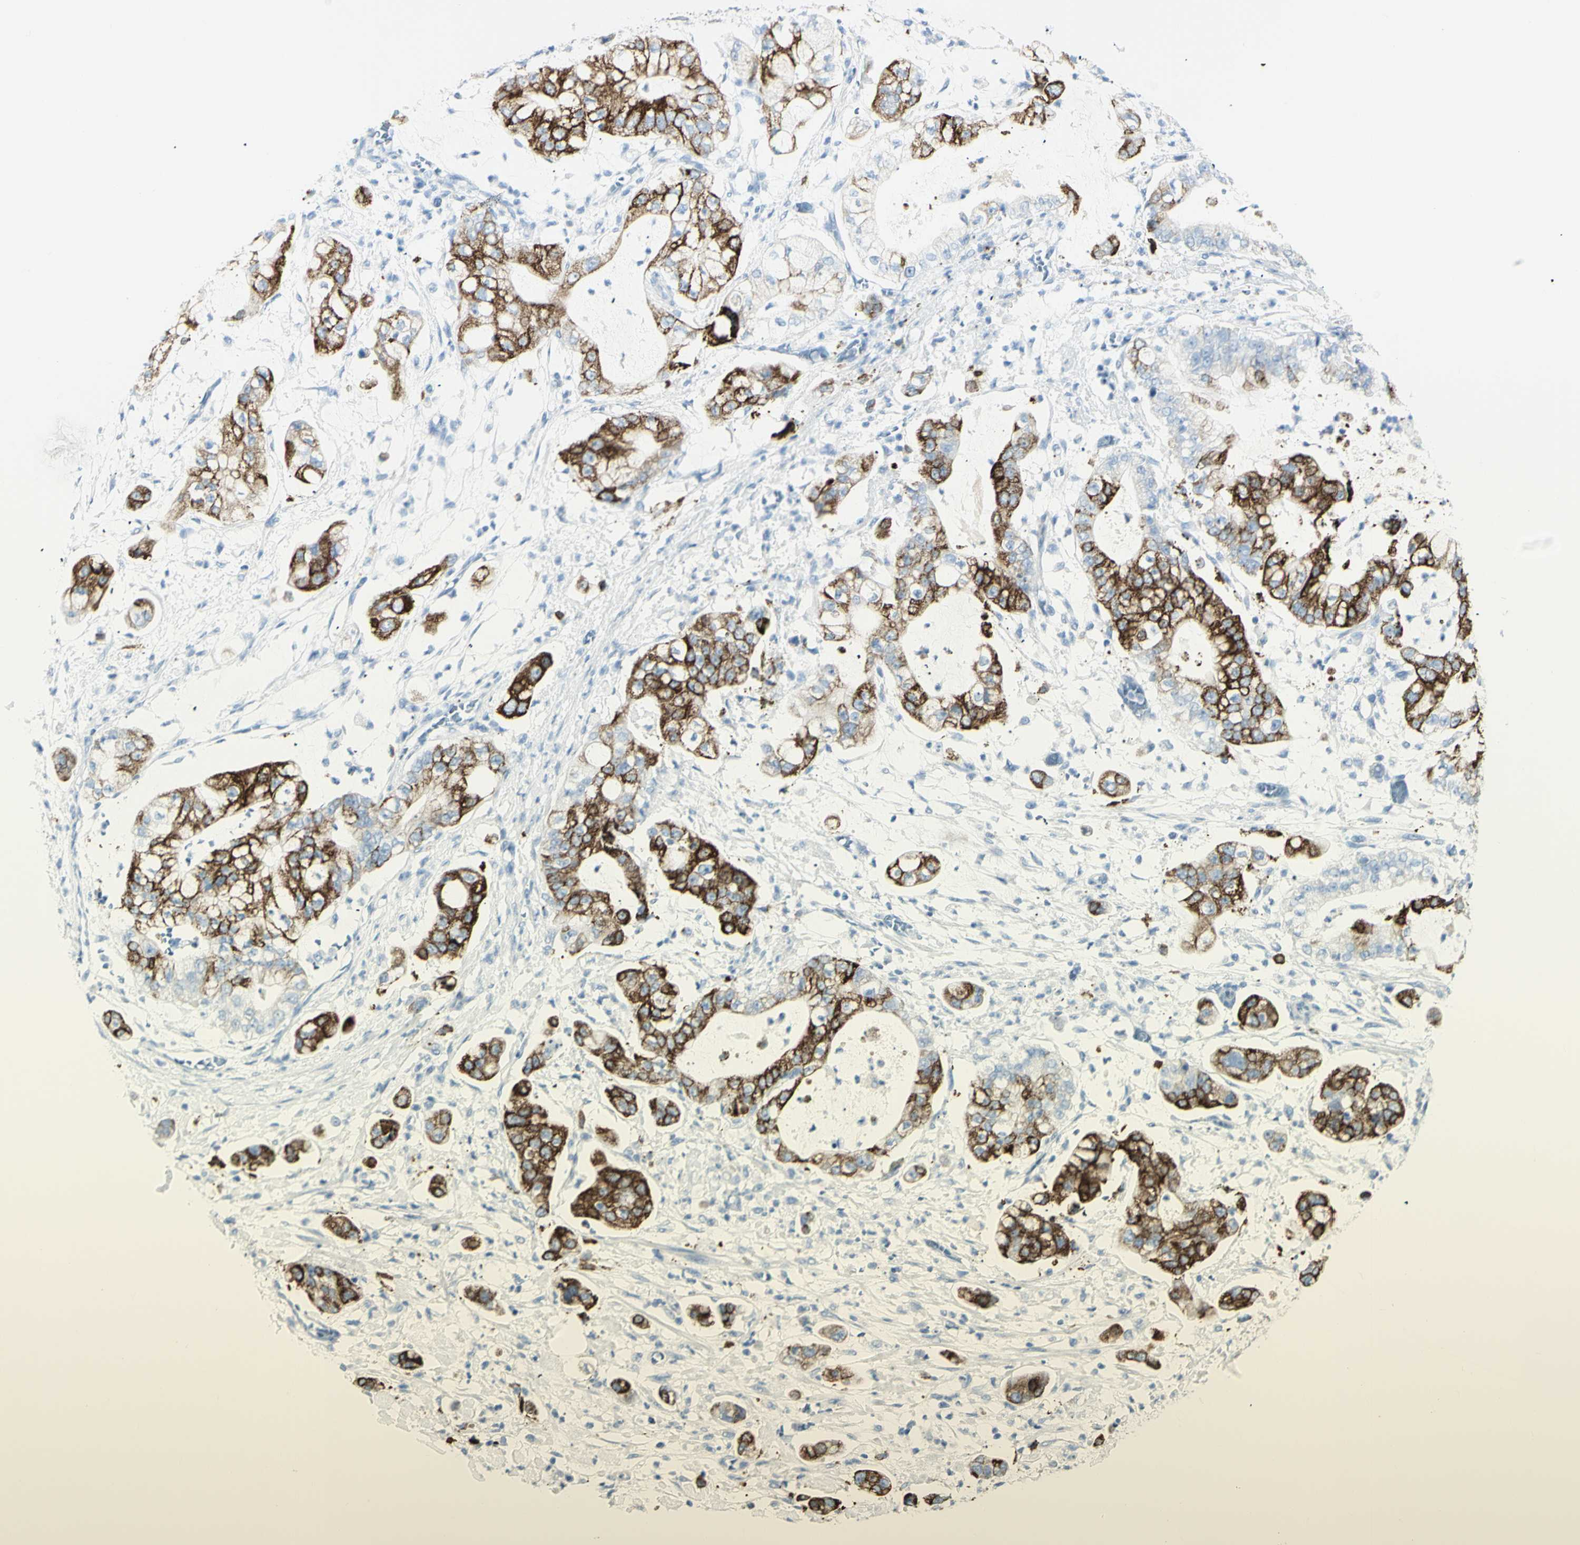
{"staining": {"intensity": "strong", "quantity": ">75%", "location": "cytoplasmic/membranous"}, "tissue": "stomach cancer", "cell_type": "Tumor cells", "image_type": "cancer", "snomed": [{"axis": "morphology", "description": "Adenocarcinoma, NOS"}, {"axis": "topography", "description": "Stomach"}], "caption": "Tumor cells exhibit high levels of strong cytoplasmic/membranous staining in about >75% of cells in human stomach cancer (adenocarcinoma).", "gene": "LETM1", "patient": {"sex": "male", "age": 76}}